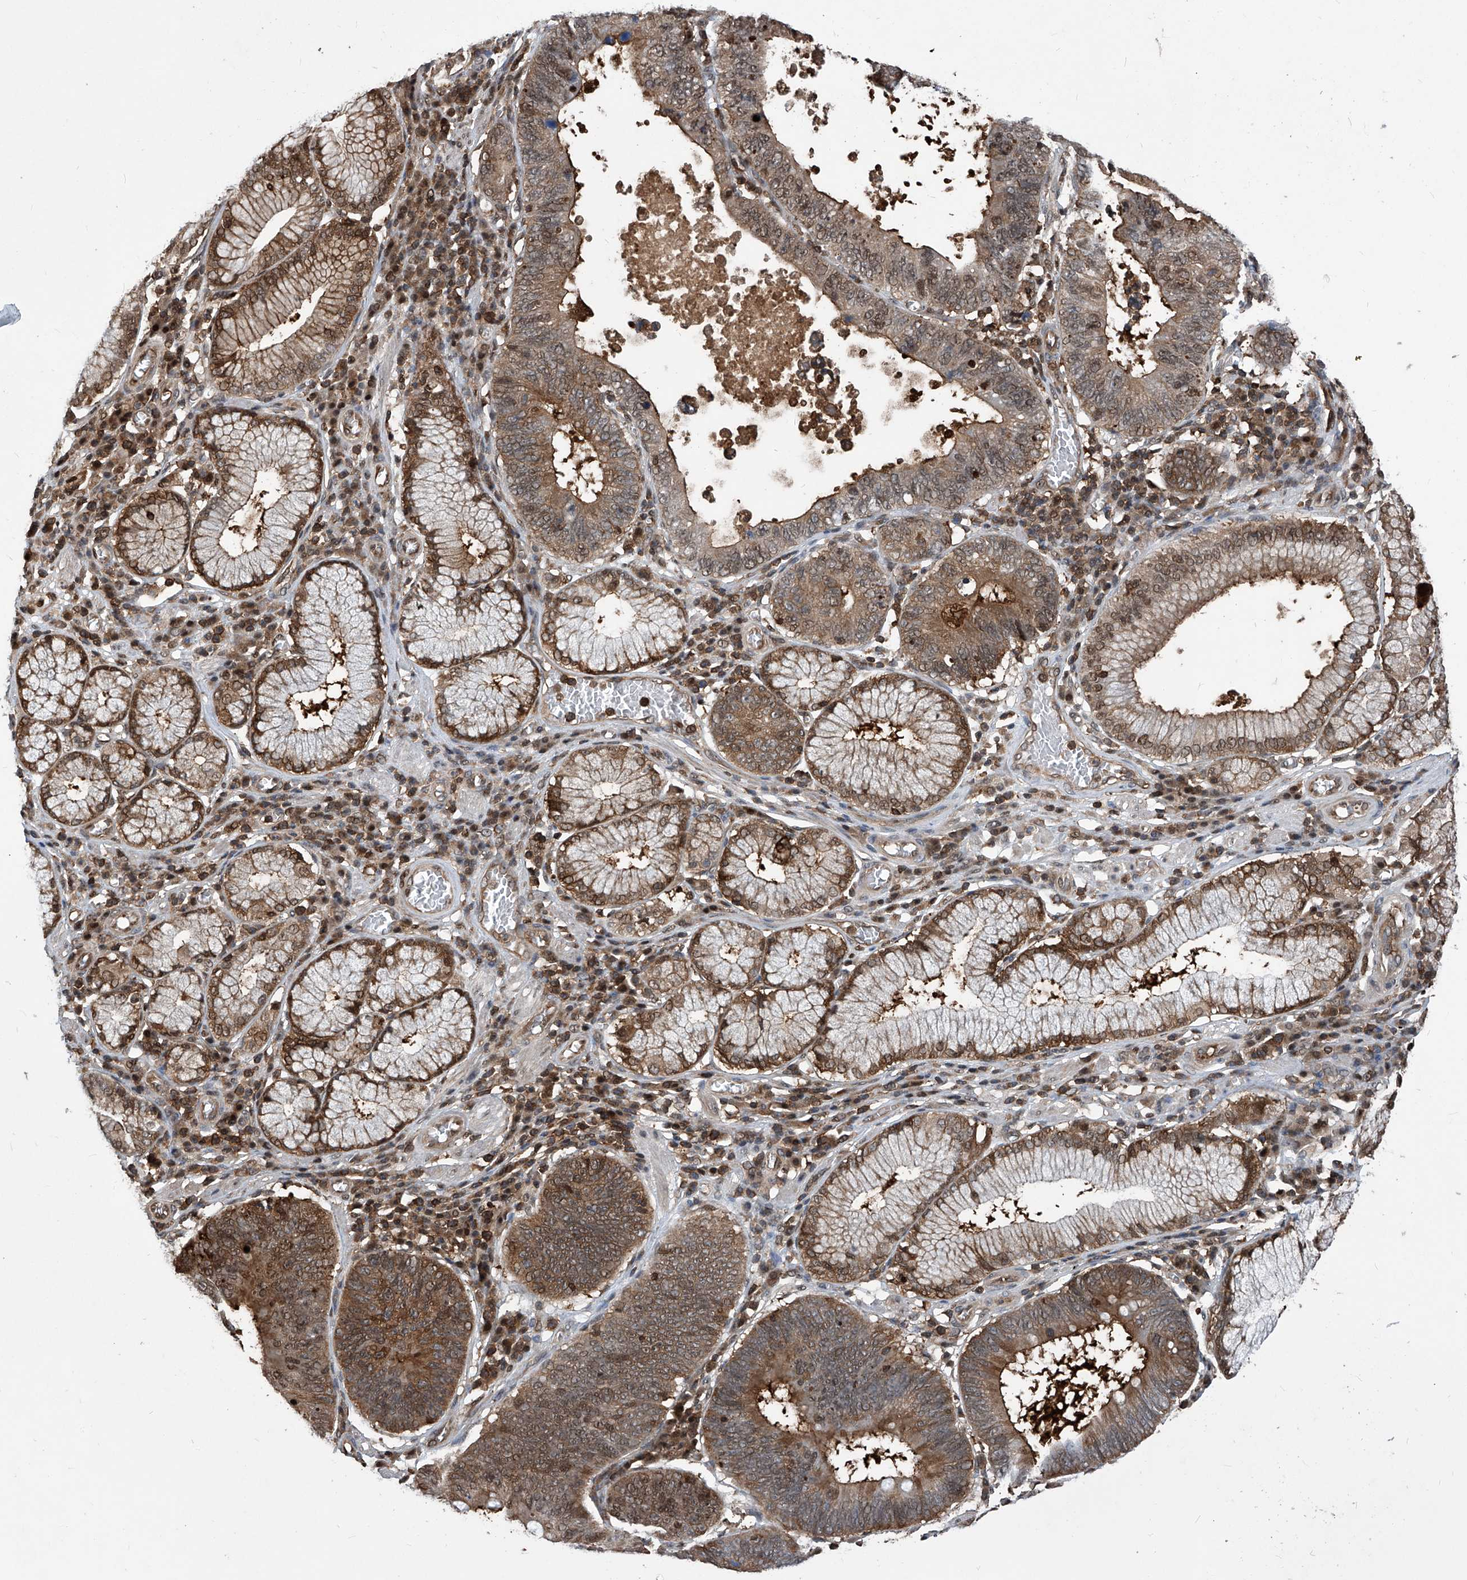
{"staining": {"intensity": "moderate", "quantity": ">75%", "location": "cytoplasmic/membranous,nuclear"}, "tissue": "stomach cancer", "cell_type": "Tumor cells", "image_type": "cancer", "snomed": [{"axis": "morphology", "description": "Adenocarcinoma, NOS"}, {"axis": "topography", "description": "Stomach"}], "caption": "A brown stain shows moderate cytoplasmic/membranous and nuclear positivity of a protein in stomach adenocarcinoma tumor cells.", "gene": "PSMB1", "patient": {"sex": "male", "age": 59}}